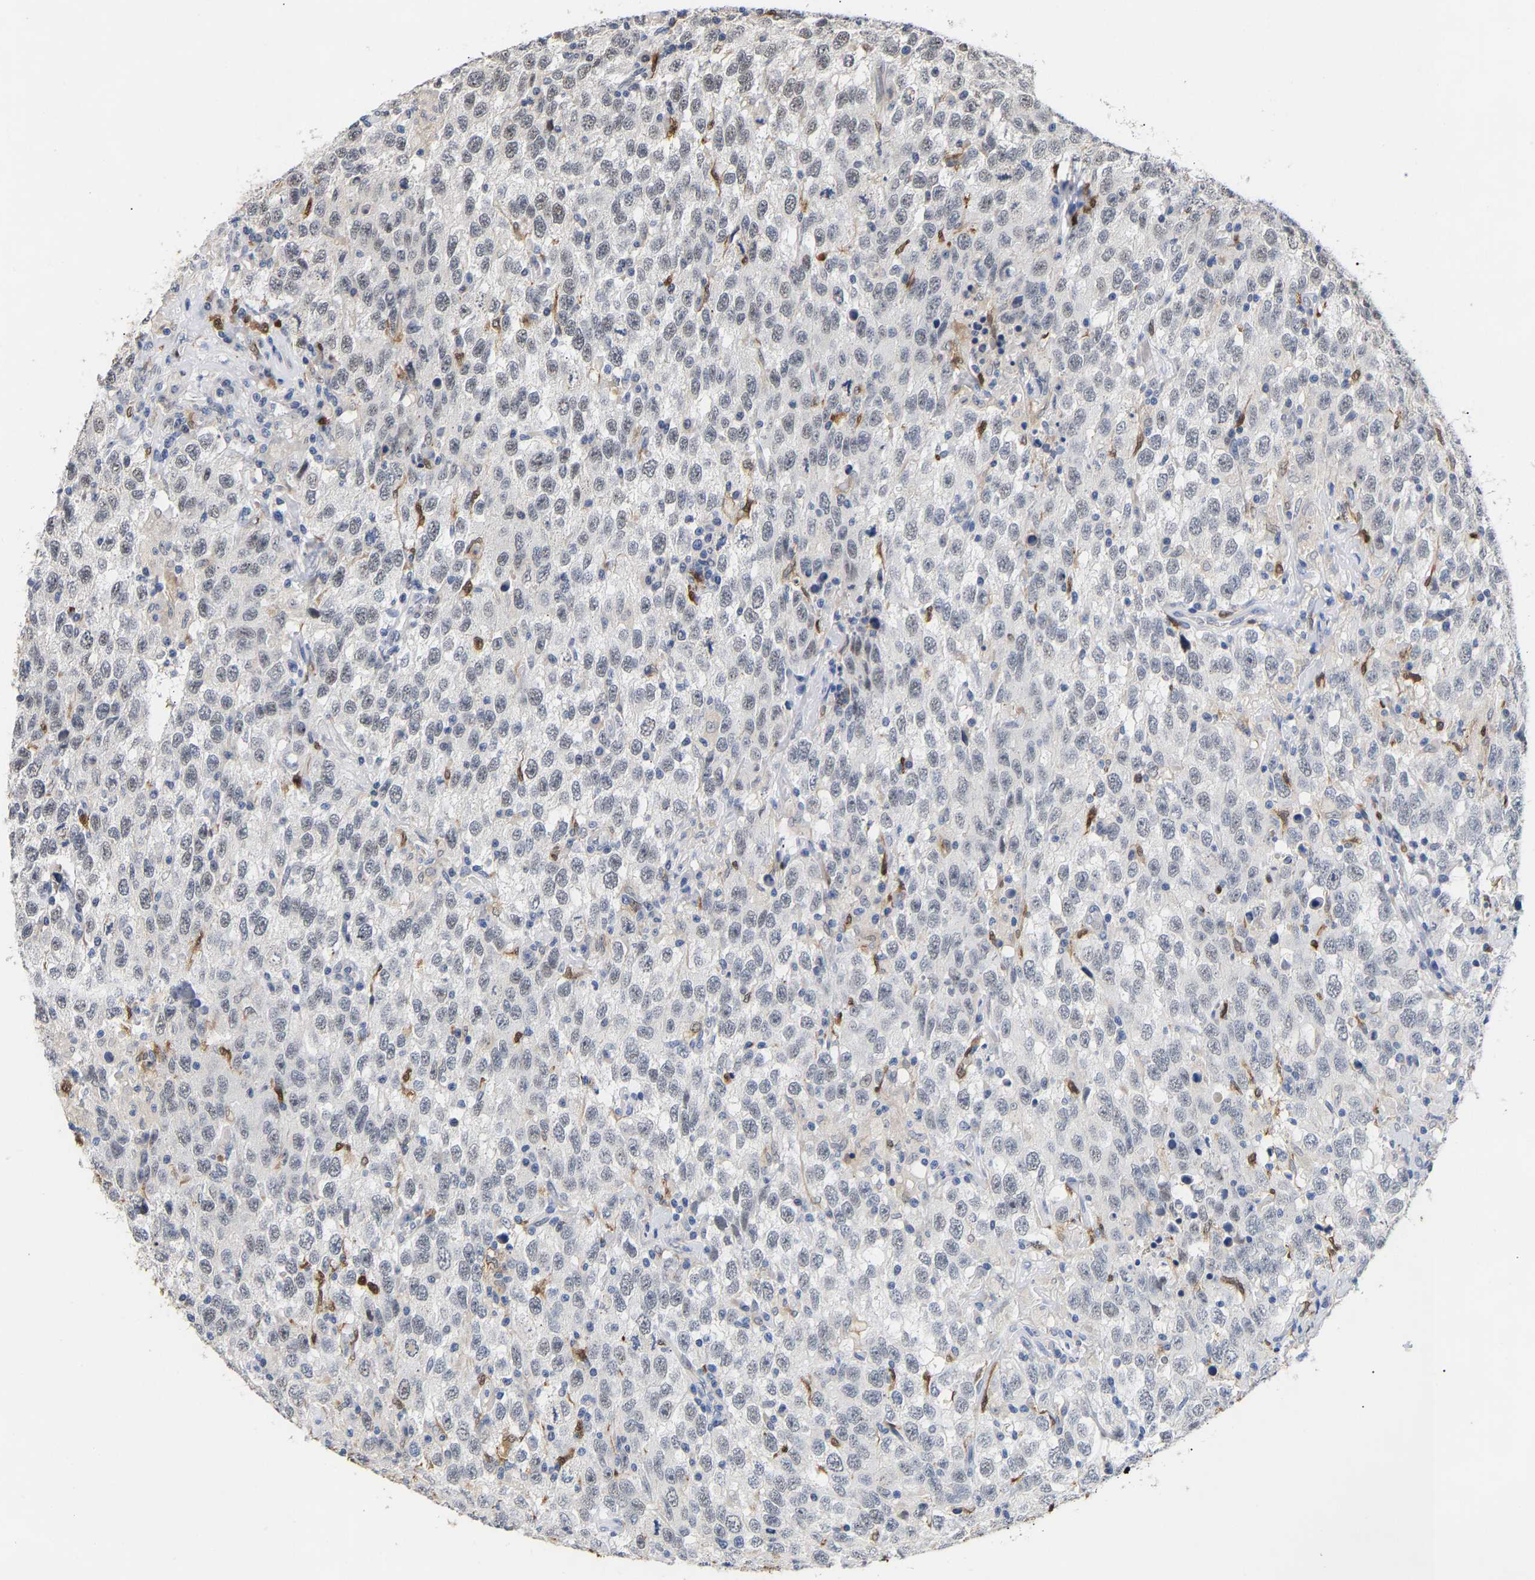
{"staining": {"intensity": "negative", "quantity": "none", "location": "none"}, "tissue": "testis cancer", "cell_type": "Tumor cells", "image_type": "cancer", "snomed": [{"axis": "morphology", "description": "Seminoma, NOS"}, {"axis": "topography", "description": "Testis"}], "caption": "IHC image of human testis seminoma stained for a protein (brown), which demonstrates no positivity in tumor cells.", "gene": "TDRD7", "patient": {"sex": "male", "age": 41}}